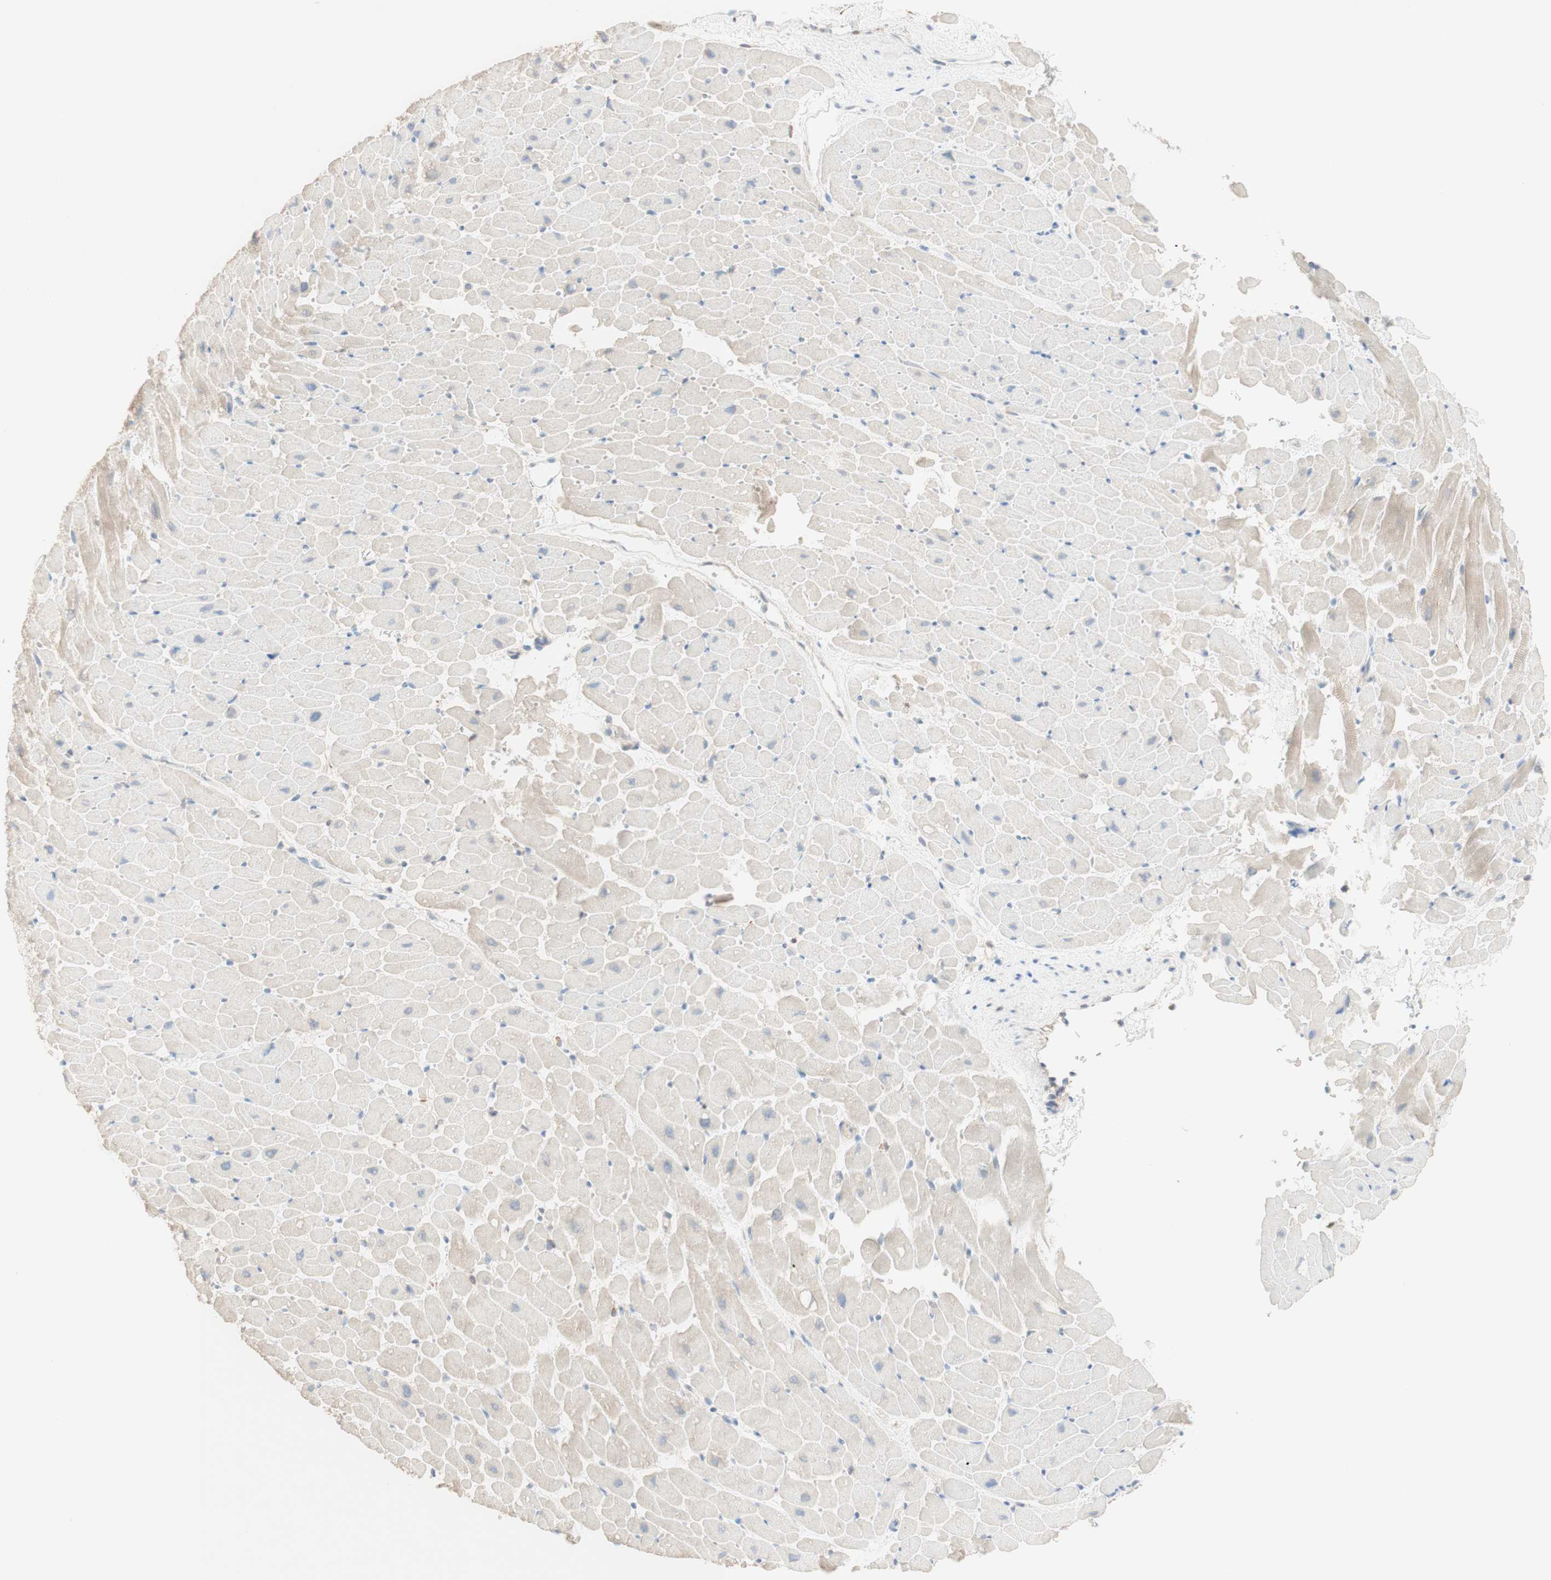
{"staining": {"intensity": "negative", "quantity": "none", "location": "none"}, "tissue": "heart muscle", "cell_type": "Cardiomyocytes", "image_type": "normal", "snomed": [{"axis": "morphology", "description": "Normal tissue, NOS"}, {"axis": "topography", "description": "Heart"}], "caption": "The micrograph demonstrates no significant positivity in cardiomyocytes of heart muscle.", "gene": "COMT", "patient": {"sex": "male", "age": 45}}